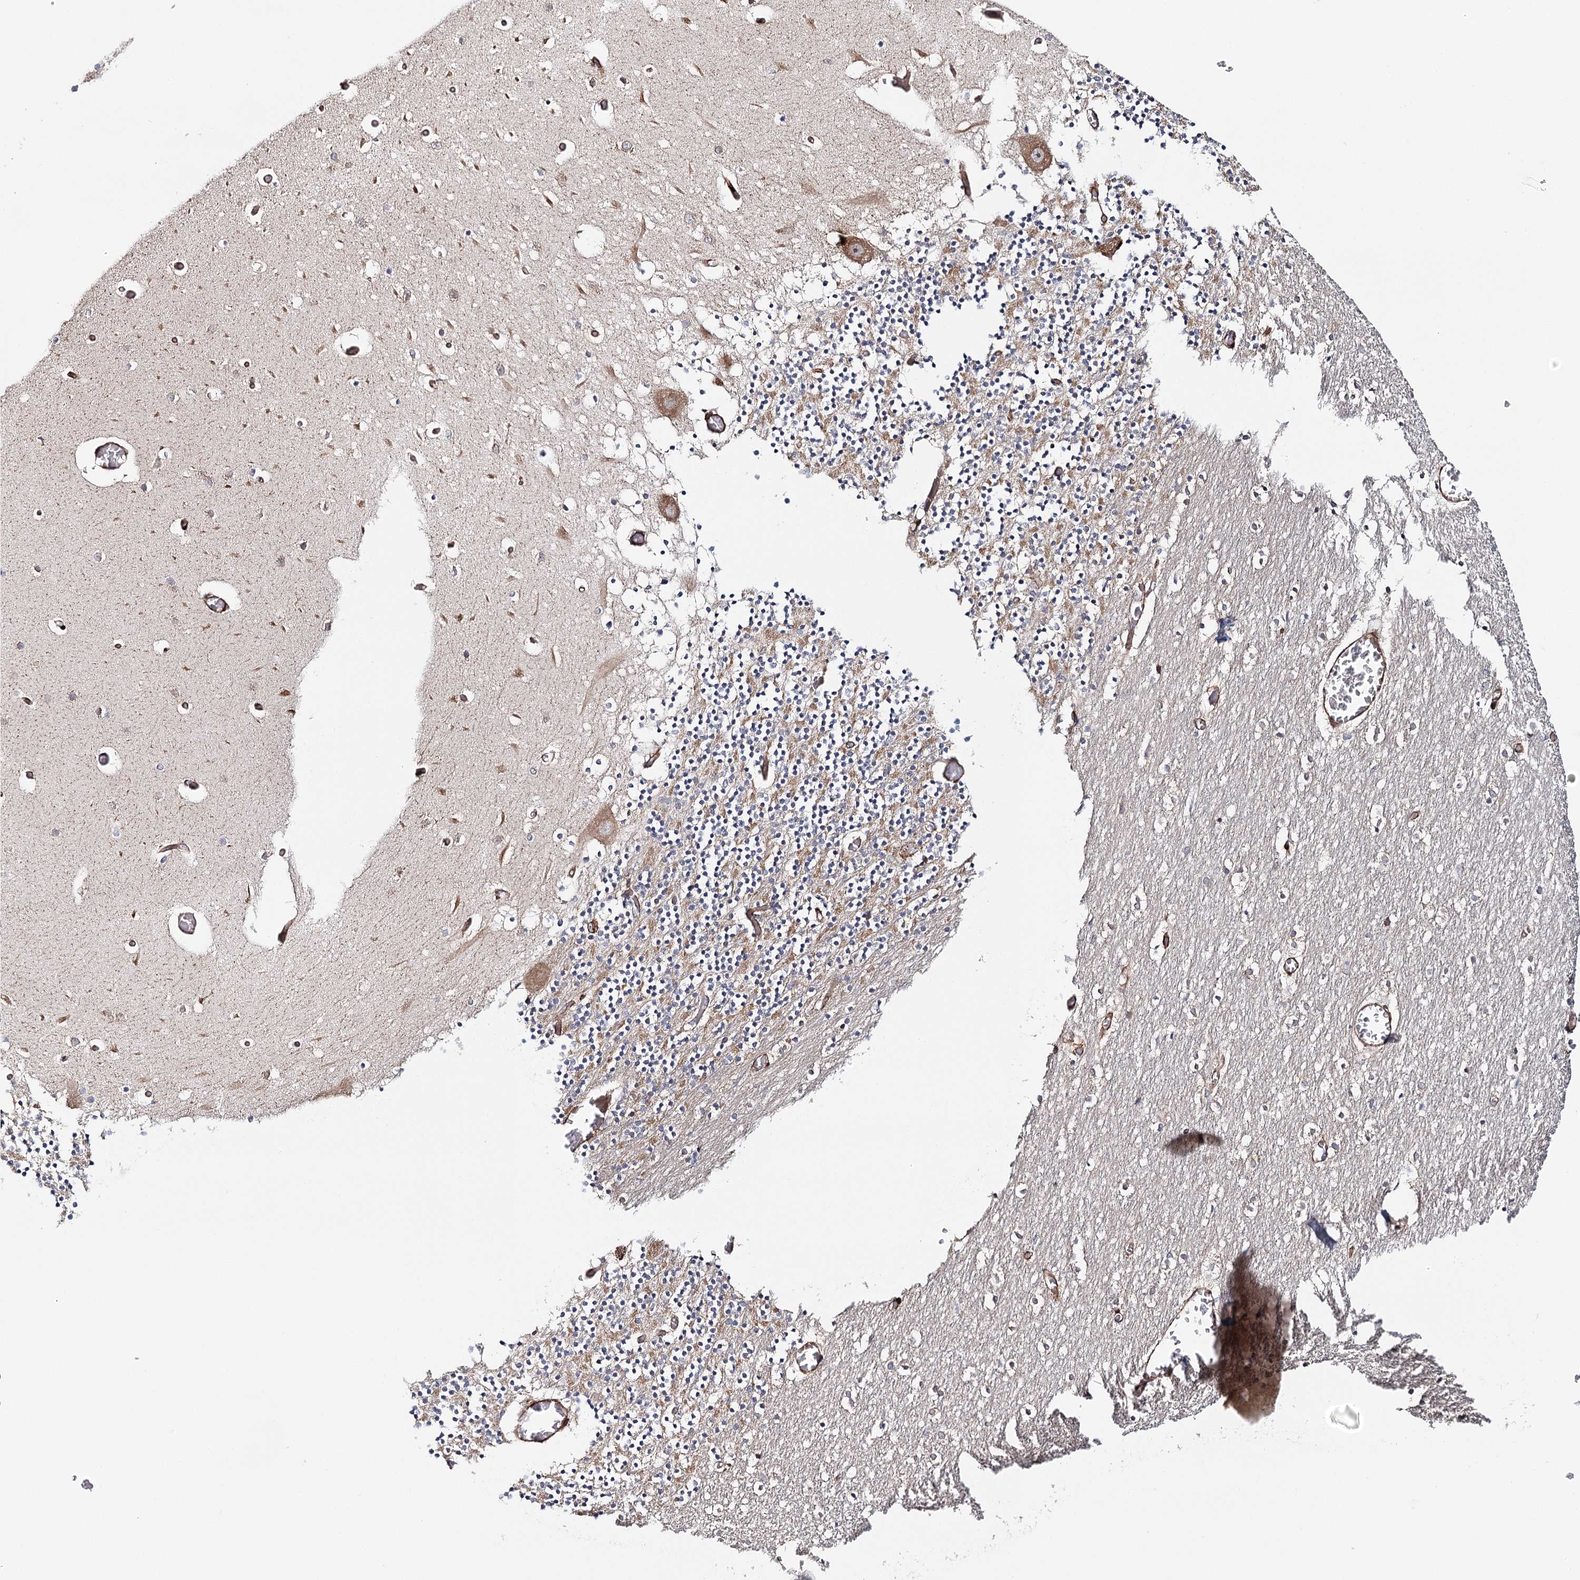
{"staining": {"intensity": "moderate", "quantity": "25%-75%", "location": "cytoplasmic/membranous"}, "tissue": "cerebellum", "cell_type": "Cells in granular layer", "image_type": "normal", "snomed": [{"axis": "morphology", "description": "Normal tissue, NOS"}, {"axis": "topography", "description": "Cerebellum"}], "caption": "Immunohistochemistry histopathology image of unremarkable cerebellum: human cerebellum stained using immunohistochemistry displays medium levels of moderate protein expression localized specifically in the cytoplasmic/membranous of cells in granular layer, appearing as a cytoplasmic/membranous brown color.", "gene": "MKNK1", "patient": {"sex": "female", "age": 28}}